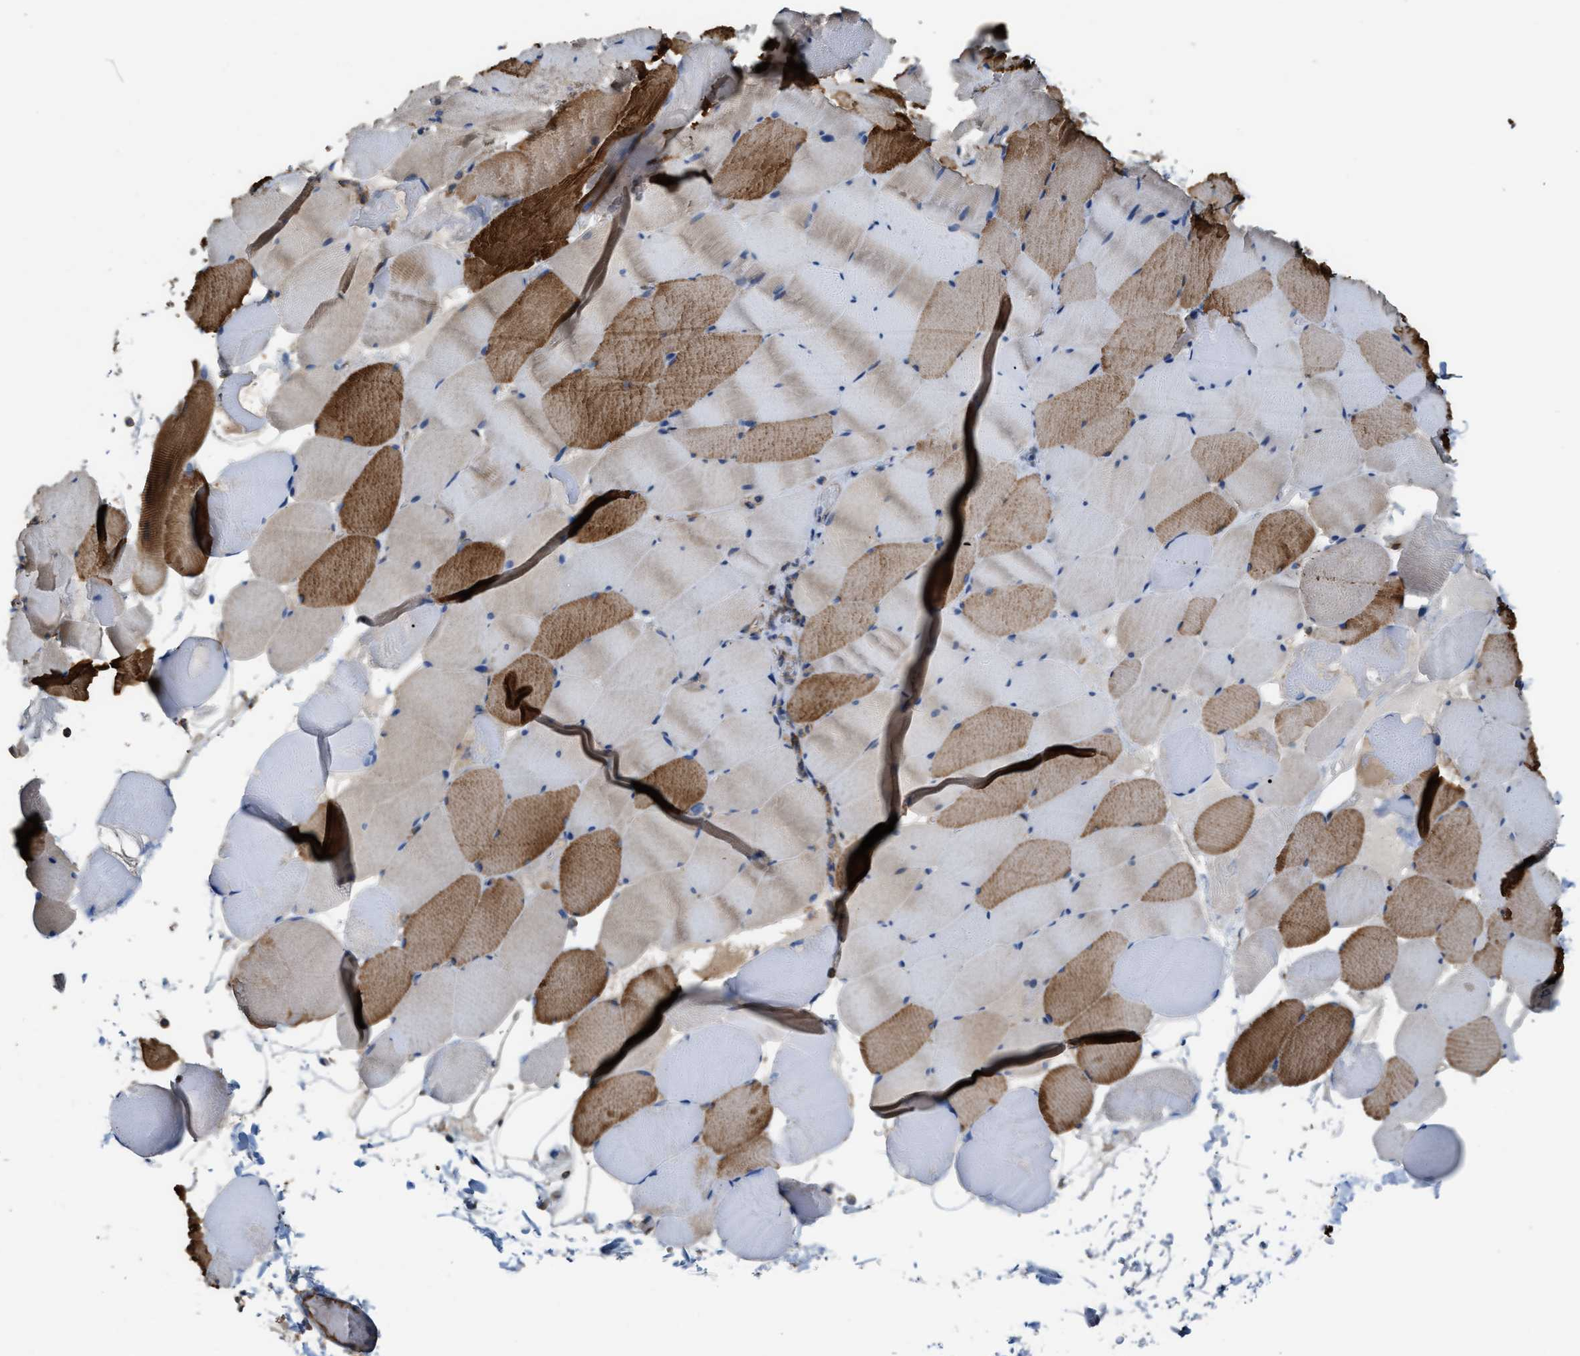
{"staining": {"intensity": "strong", "quantity": "25%-75%", "location": "cytoplasmic/membranous"}, "tissue": "skeletal muscle", "cell_type": "Myocytes", "image_type": "normal", "snomed": [{"axis": "morphology", "description": "Normal tissue, NOS"}, {"axis": "topography", "description": "Skeletal muscle"}], "caption": "This micrograph reveals immunohistochemistry (IHC) staining of unremarkable human skeletal muscle, with high strong cytoplasmic/membranous positivity in about 25%-75% of myocytes.", "gene": "ATIC", "patient": {"sex": "male", "age": 62}}